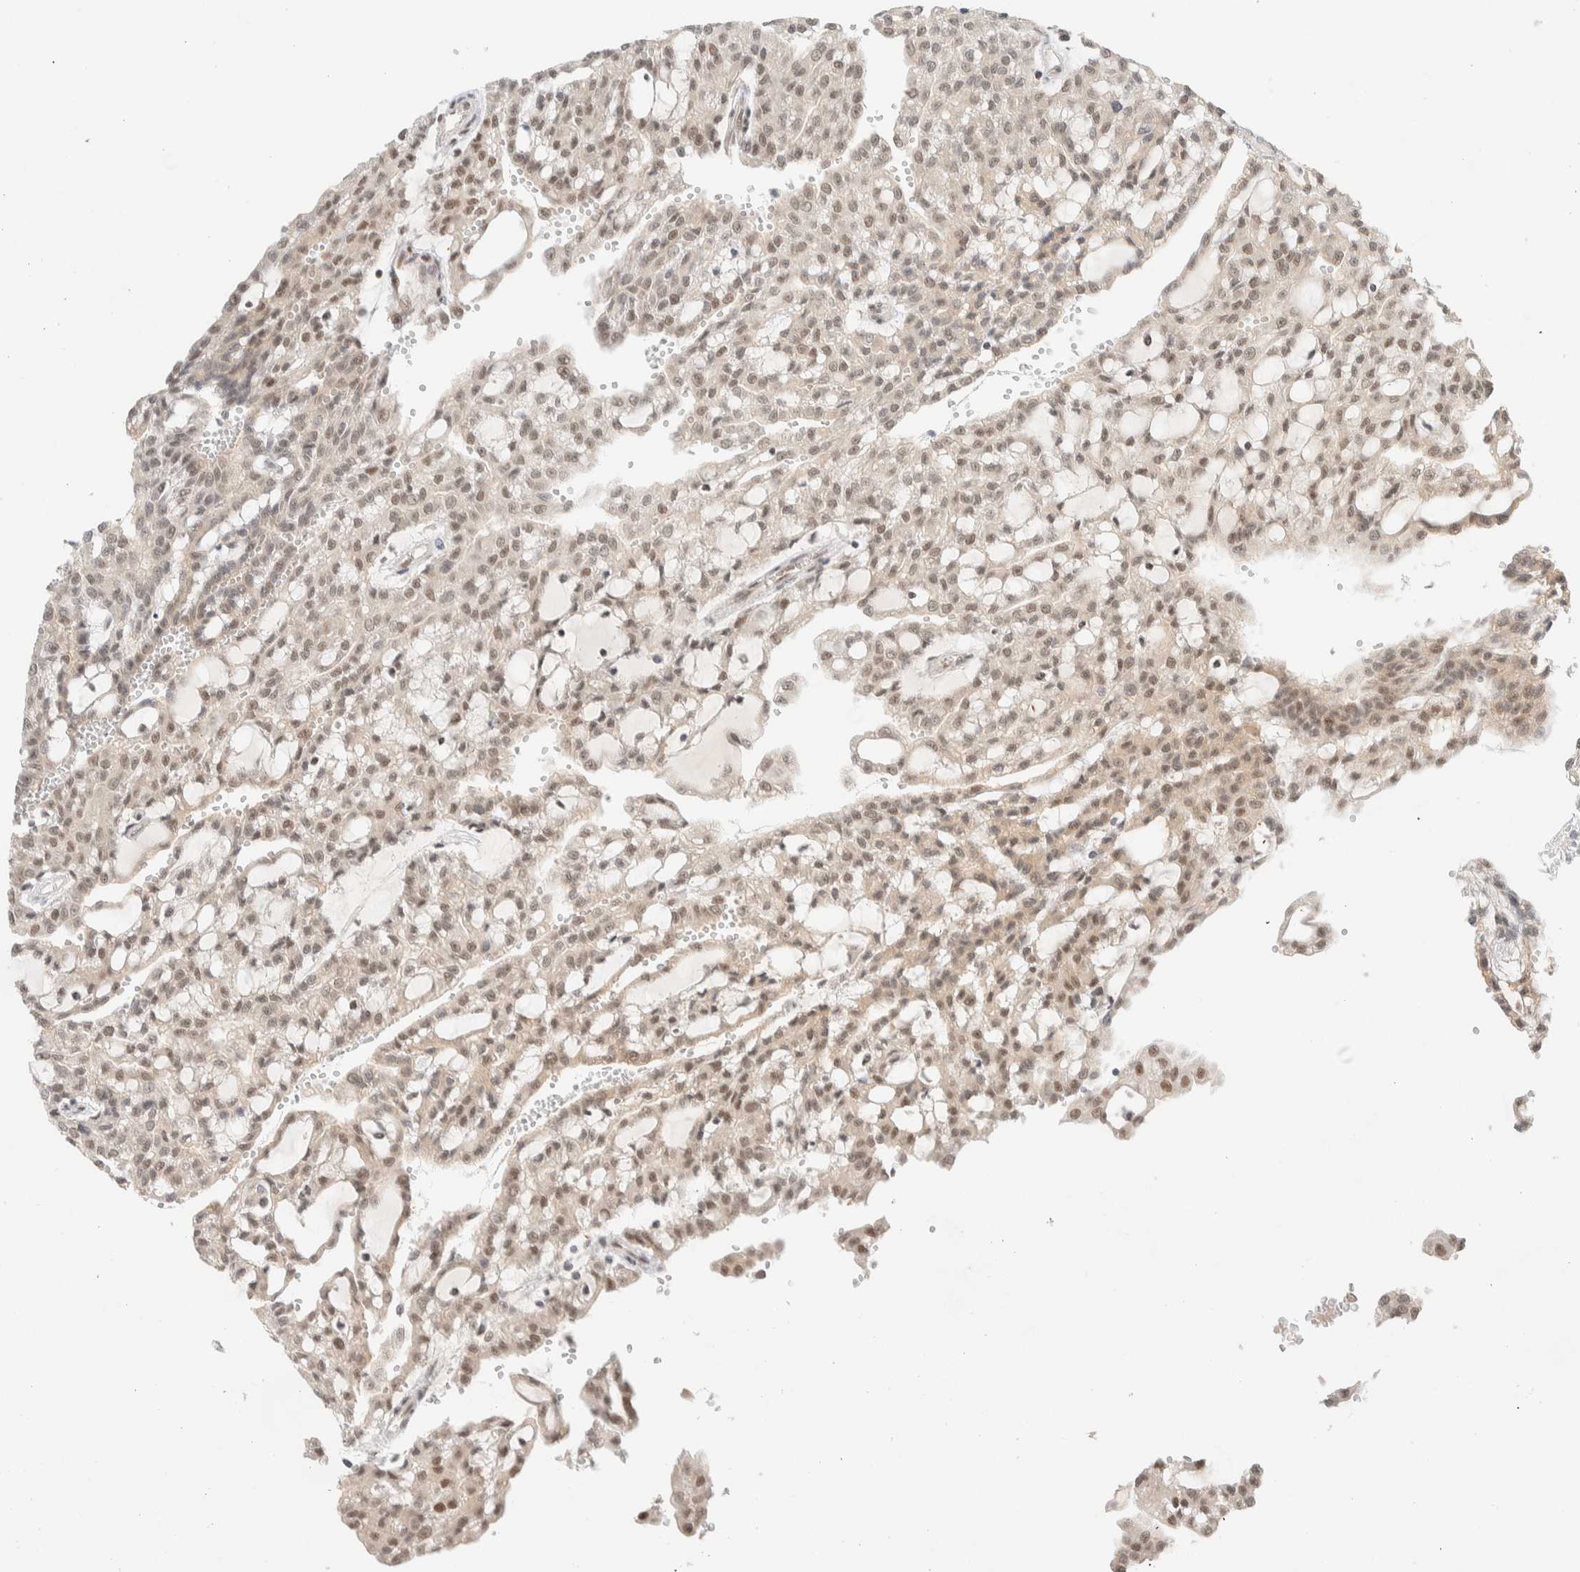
{"staining": {"intensity": "weak", "quantity": ">75%", "location": "nuclear"}, "tissue": "renal cancer", "cell_type": "Tumor cells", "image_type": "cancer", "snomed": [{"axis": "morphology", "description": "Adenocarcinoma, NOS"}, {"axis": "topography", "description": "Kidney"}], "caption": "Brown immunohistochemical staining in renal cancer (adenocarcinoma) exhibits weak nuclear staining in about >75% of tumor cells.", "gene": "PYGO2", "patient": {"sex": "male", "age": 63}}